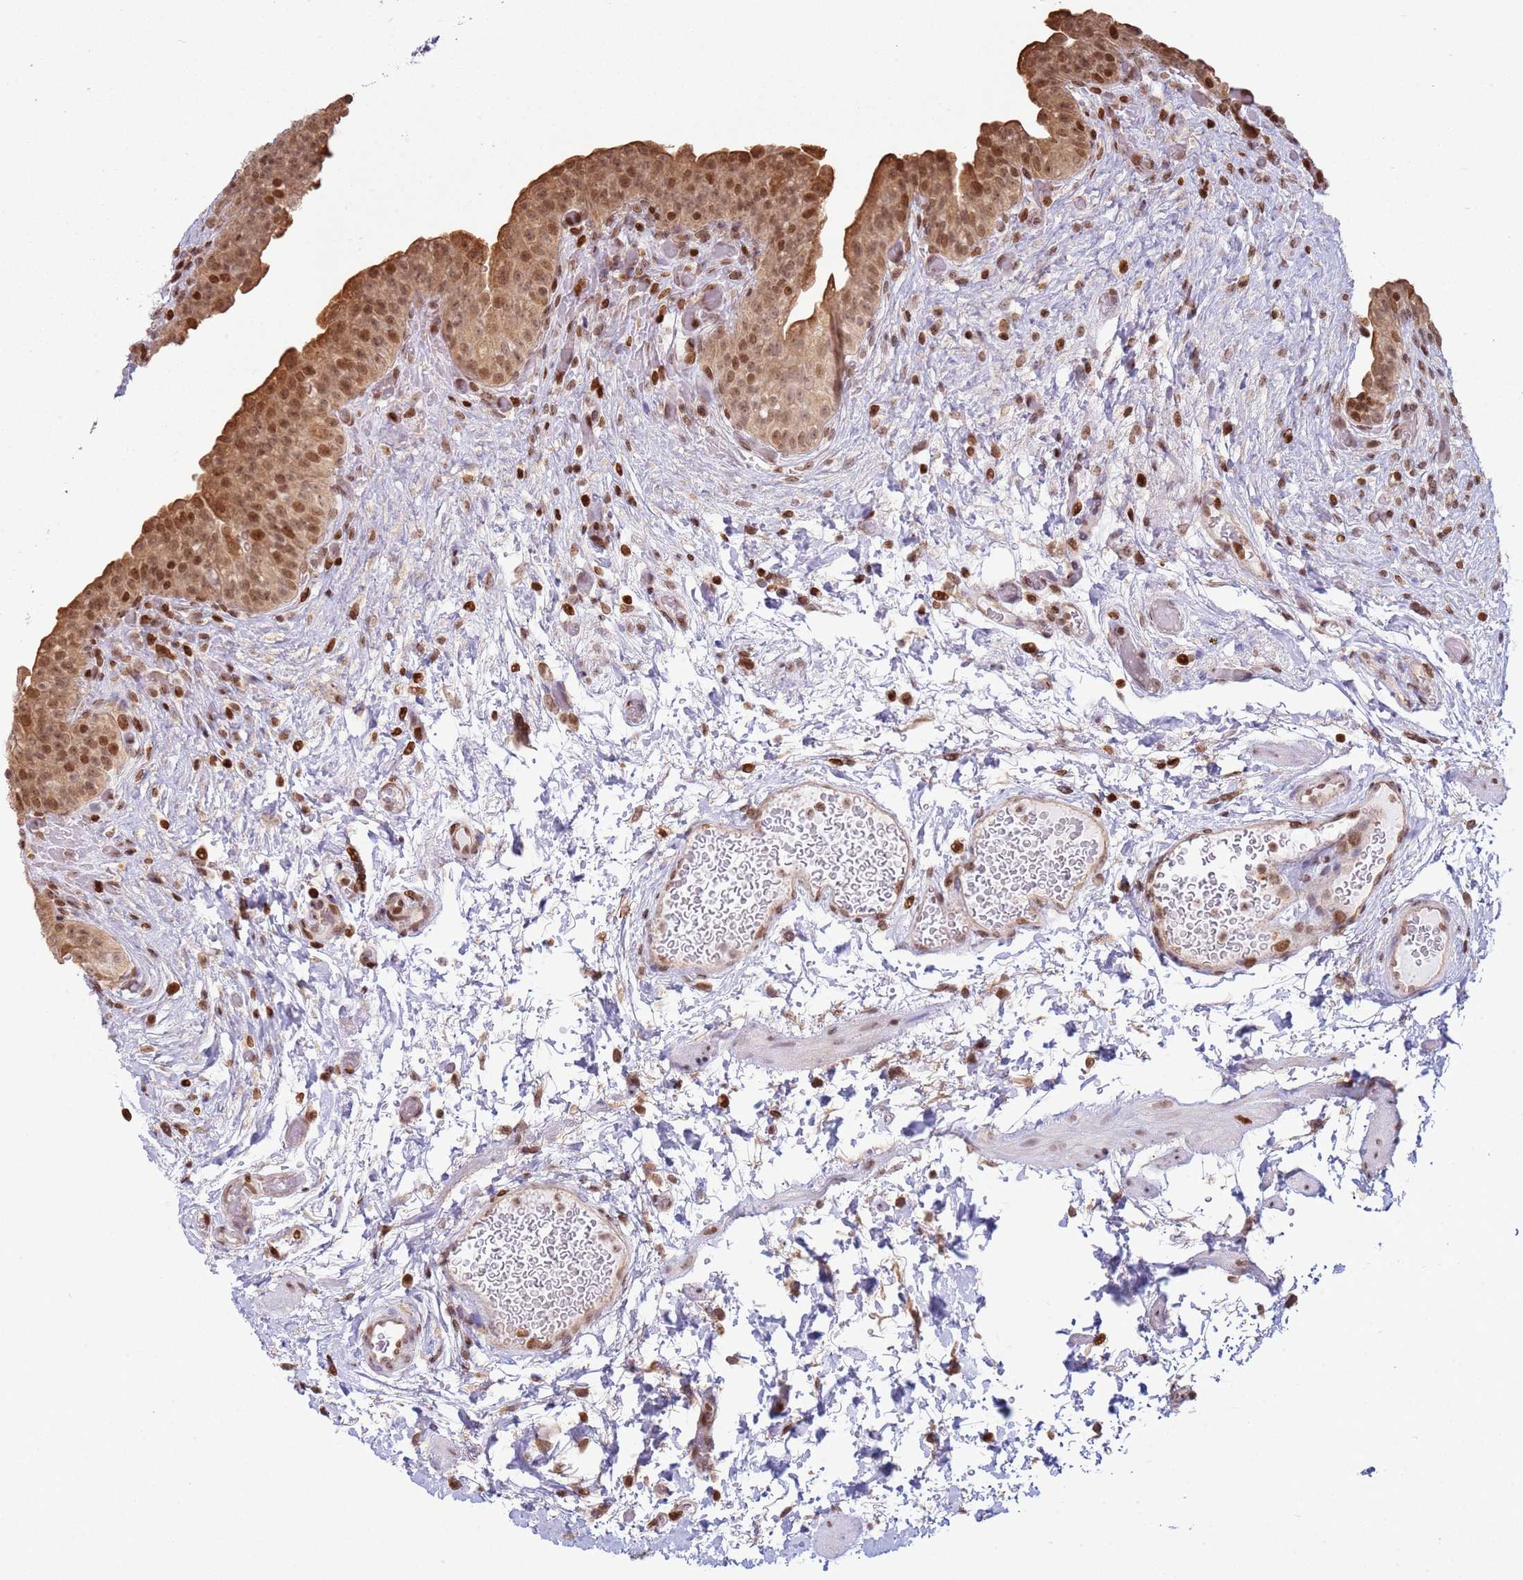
{"staining": {"intensity": "moderate", "quantity": ">75%", "location": "cytoplasmic/membranous,nuclear"}, "tissue": "urinary bladder", "cell_type": "Urothelial cells", "image_type": "normal", "snomed": [{"axis": "morphology", "description": "Normal tissue, NOS"}, {"axis": "topography", "description": "Urinary bladder"}], "caption": "The photomicrograph exhibits immunohistochemical staining of benign urinary bladder. There is moderate cytoplasmic/membranous,nuclear expression is seen in approximately >75% of urothelial cells.", "gene": "SCAF1", "patient": {"sex": "male", "age": 69}}